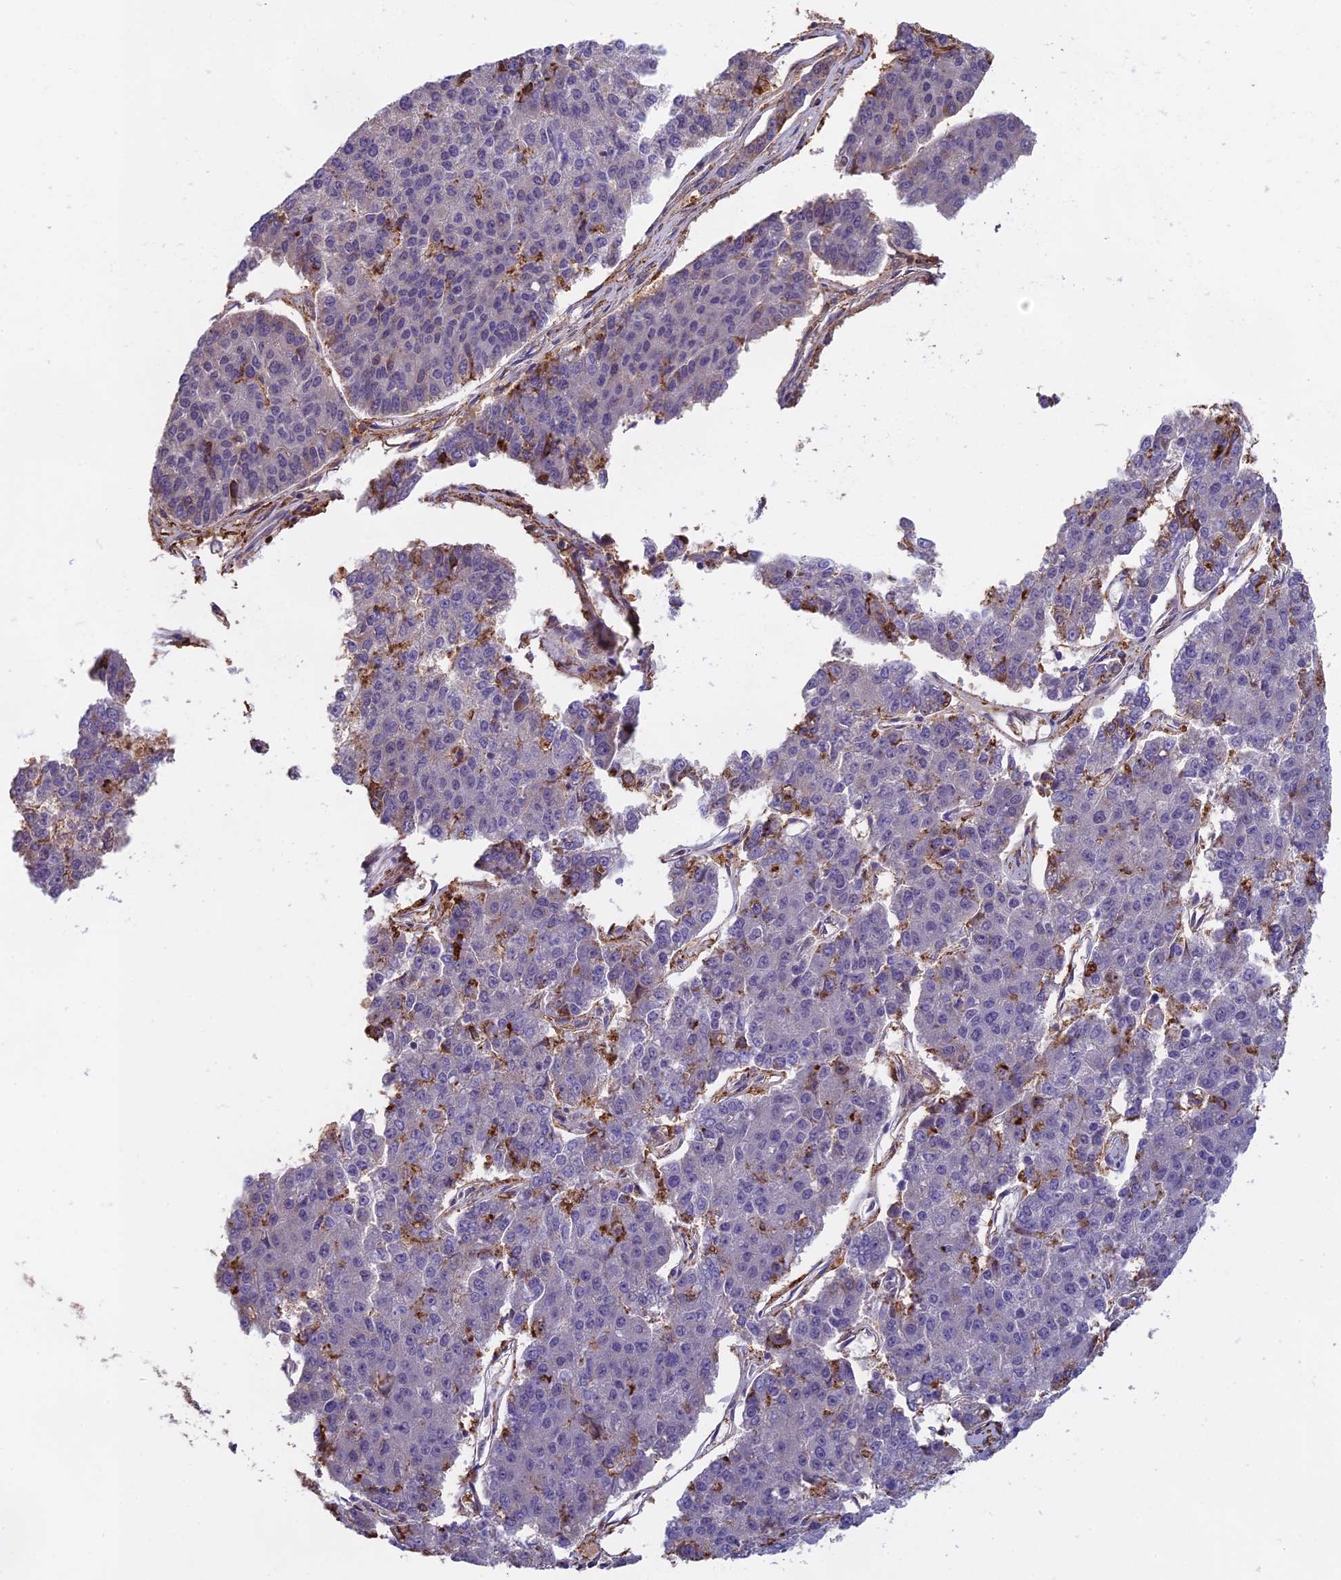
{"staining": {"intensity": "moderate", "quantity": "<25%", "location": "cytoplasmic/membranous"}, "tissue": "pancreatic cancer", "cell_type": "Tumor cells", "image_type": "cancer", "snomed": [{"axis": "morphology", "description": "Adenocarcinoma, NOS"}, {"axis": "topography", "description": "Pancreas"}], "caption": "Pancreatic cancer was stained to show a protein in brown. There is low levels of moderate cytoplasmic/membranous expression in approximately <25% of tumor cells.", "gene": "TMEM255B", "patient": {"sex": "male", "age": 50}}